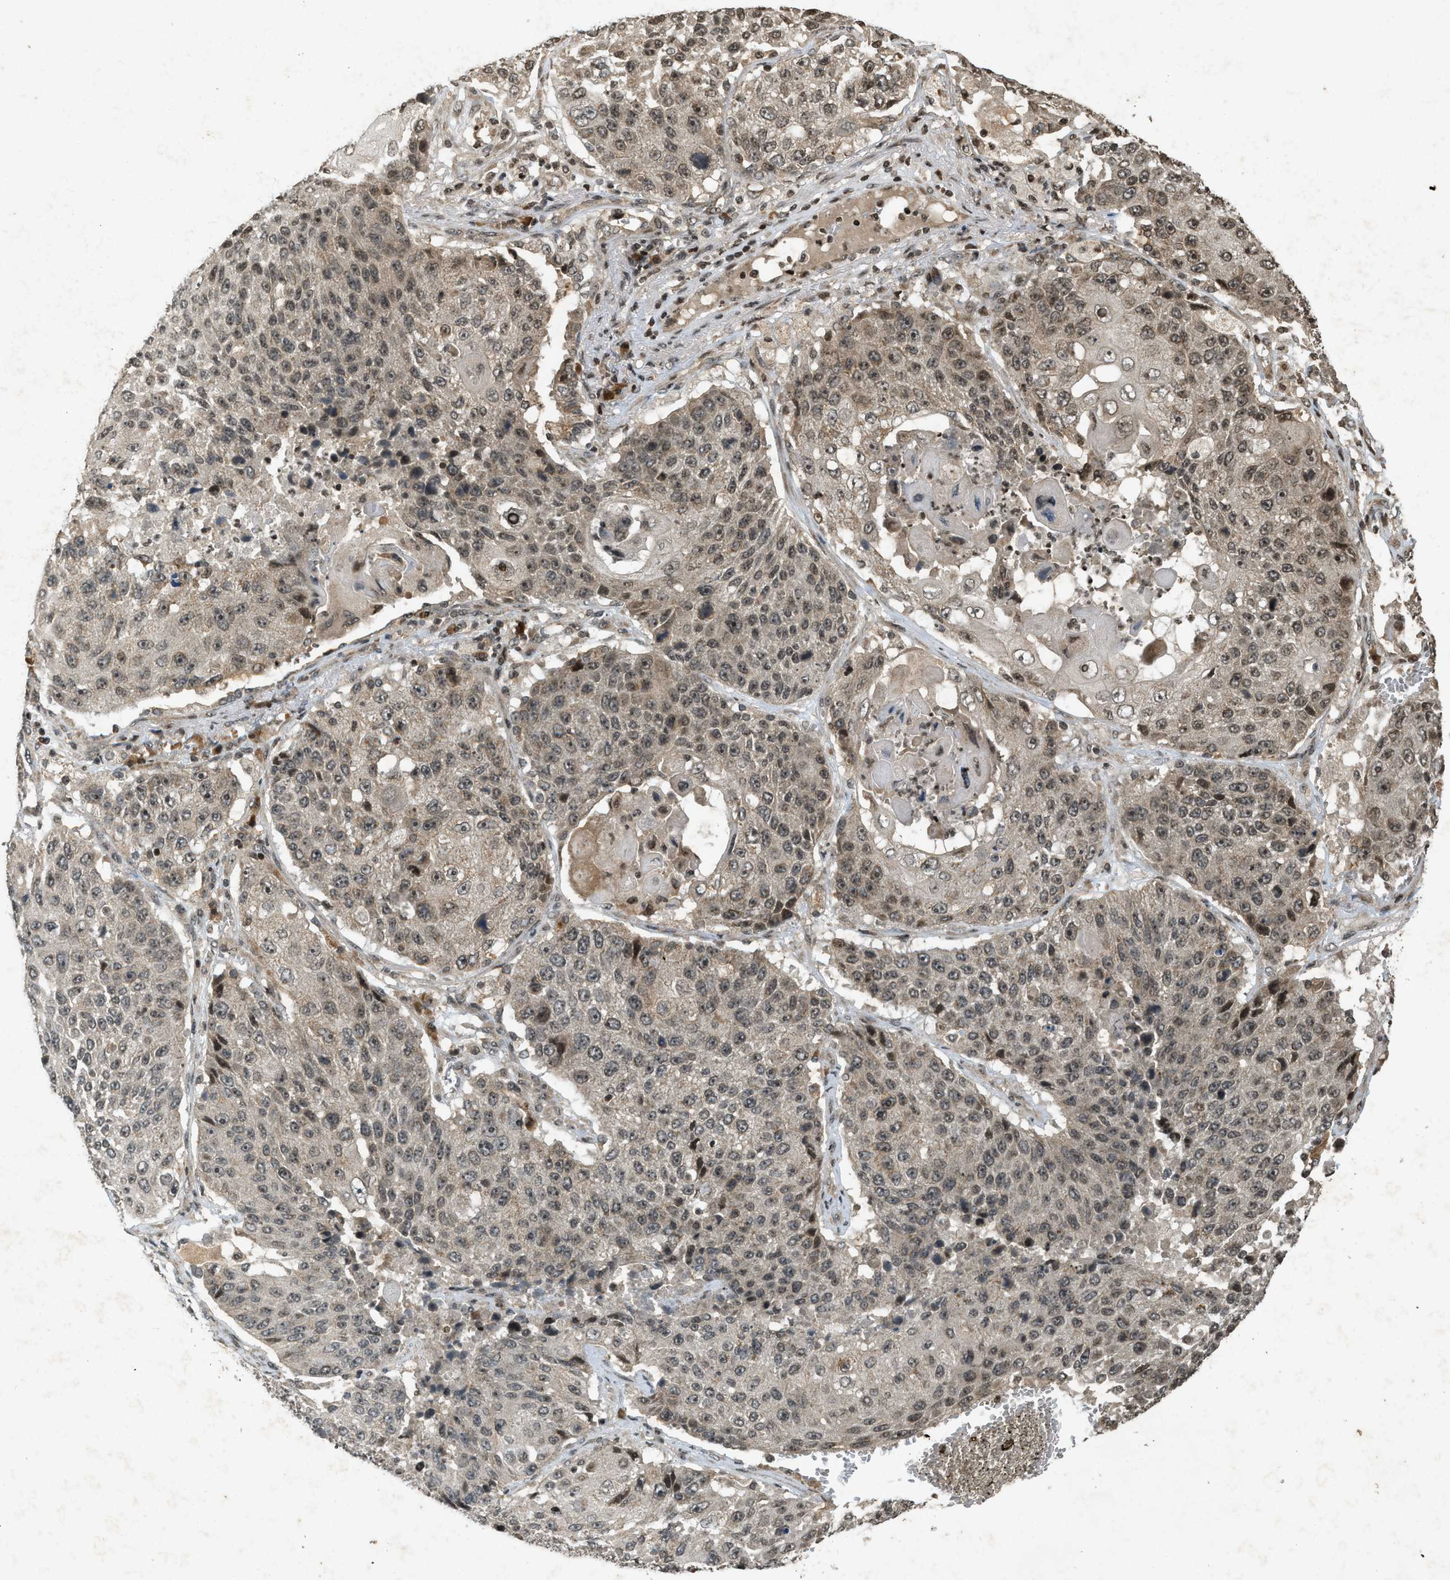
{"staining": {"intensity": "moderate", "quantity": ">75%", "location": "cytoplasmic/membranous,nuclear"}, "tissue": "lung cancer", "cell_type": "Tumor cells", "image_type": "cancer", "snomed": [{"axis": "morphology", "description": "Squamous cell carcinoma, NOS"}, {"axis": "topography", "description": "Lung"}], "caption": "High-power microscopy captured an immunohistochemistry (IHC) micrograph of lung cancer (squamous cell carcinoma), revealing moderate cytoplasmic/membranous and nuclear positivity in approximately >75% of tumor cells.", "gene": "SIAH1", "patient": {"sex": "male", "age": 61}}